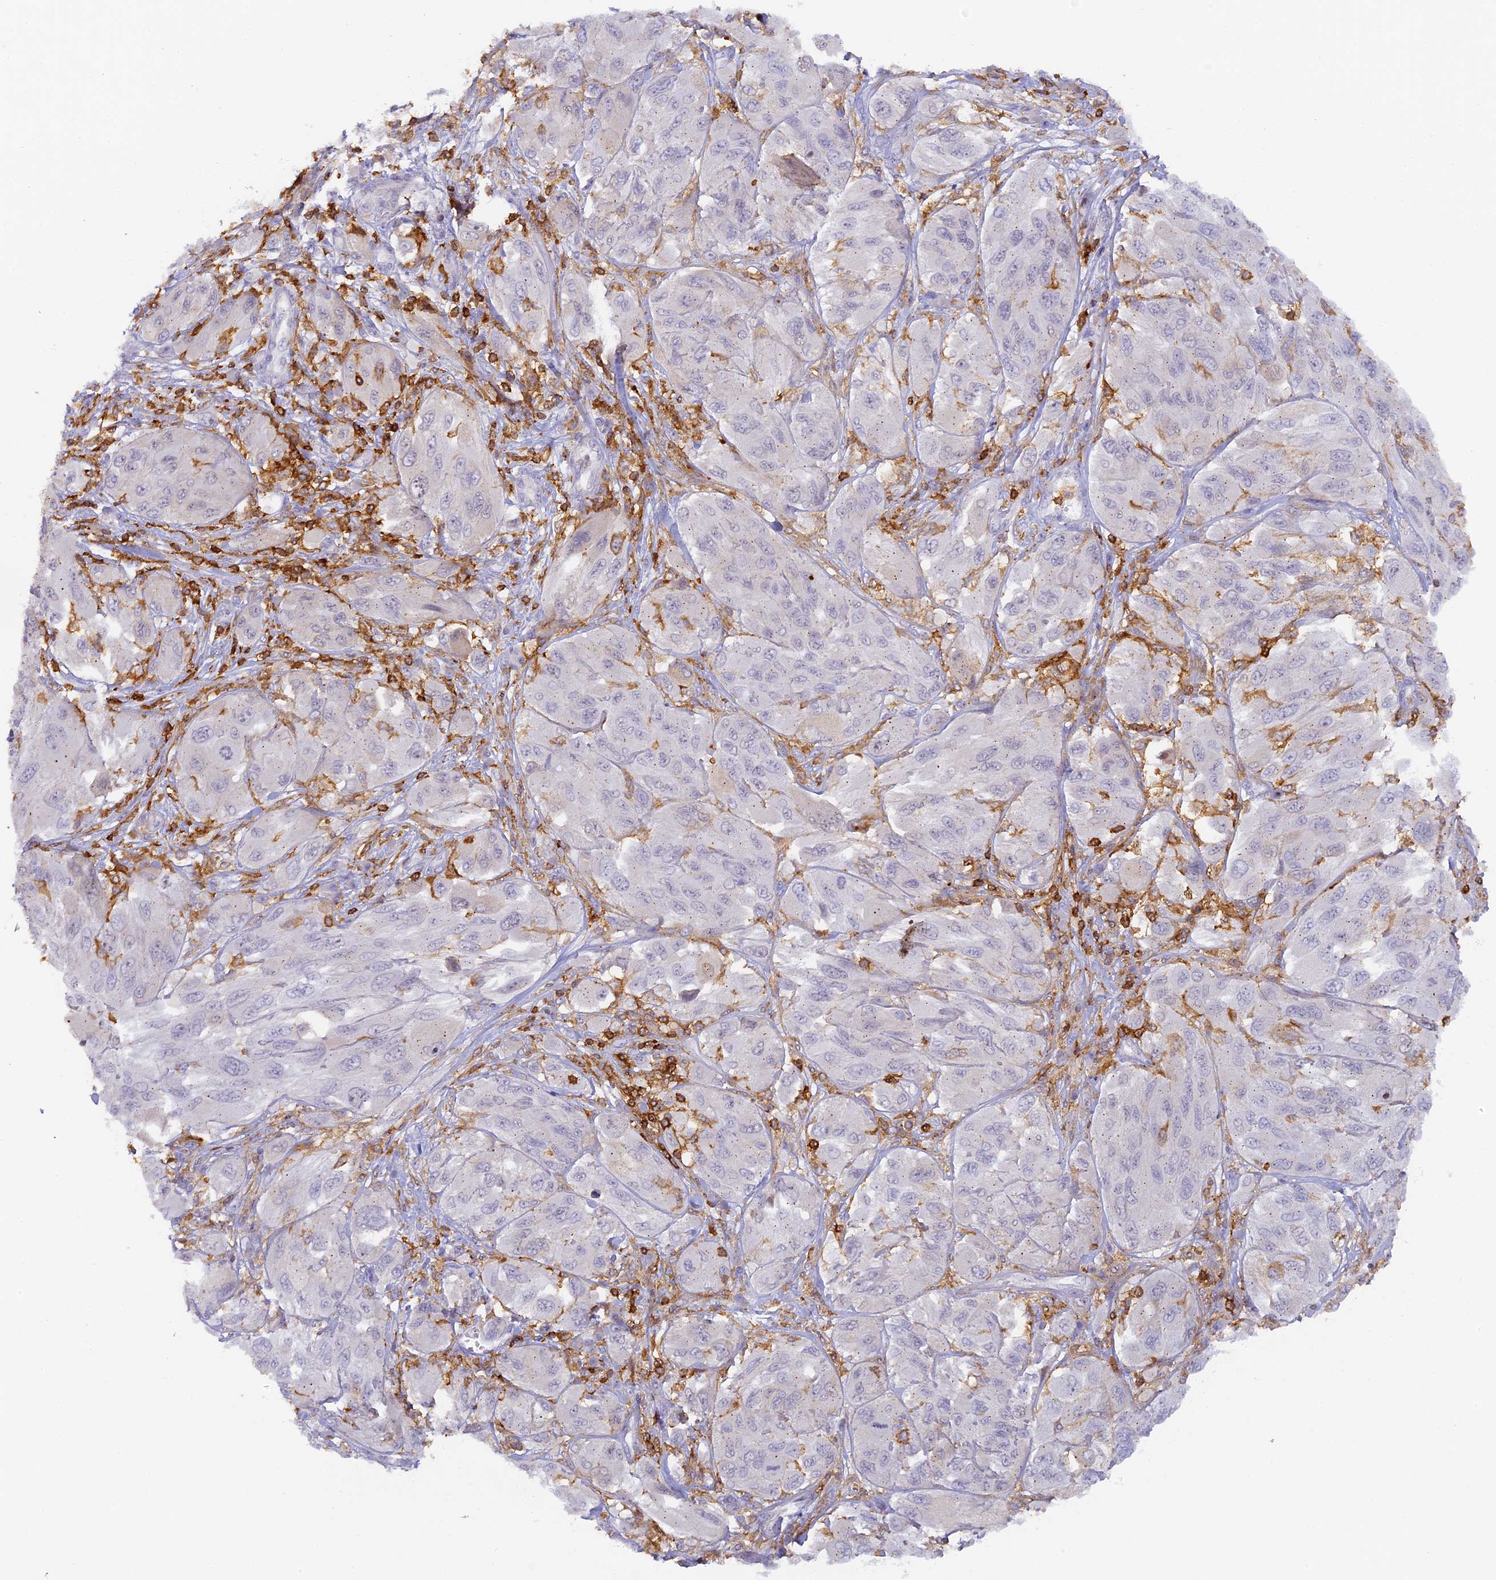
{"staining": {"intensity": "negative", "quantity": "none", "location": "none"}, "tissue": "melanoma", "cell_type": "Tumor cells", "image_type": "cancer", "snomed": [{"axis": "morphology", "description": "Malignant melanoma, NOS"}, {"axis": "topography", "description": "Skin"}], "caption": "Immunohistochemistry photomicrograph of malignant melanoma stained for a protein (brown), which displays no expression in tumor cells.", "gene": "FYB1", "patient": {"sex": "female", "age": 91}}